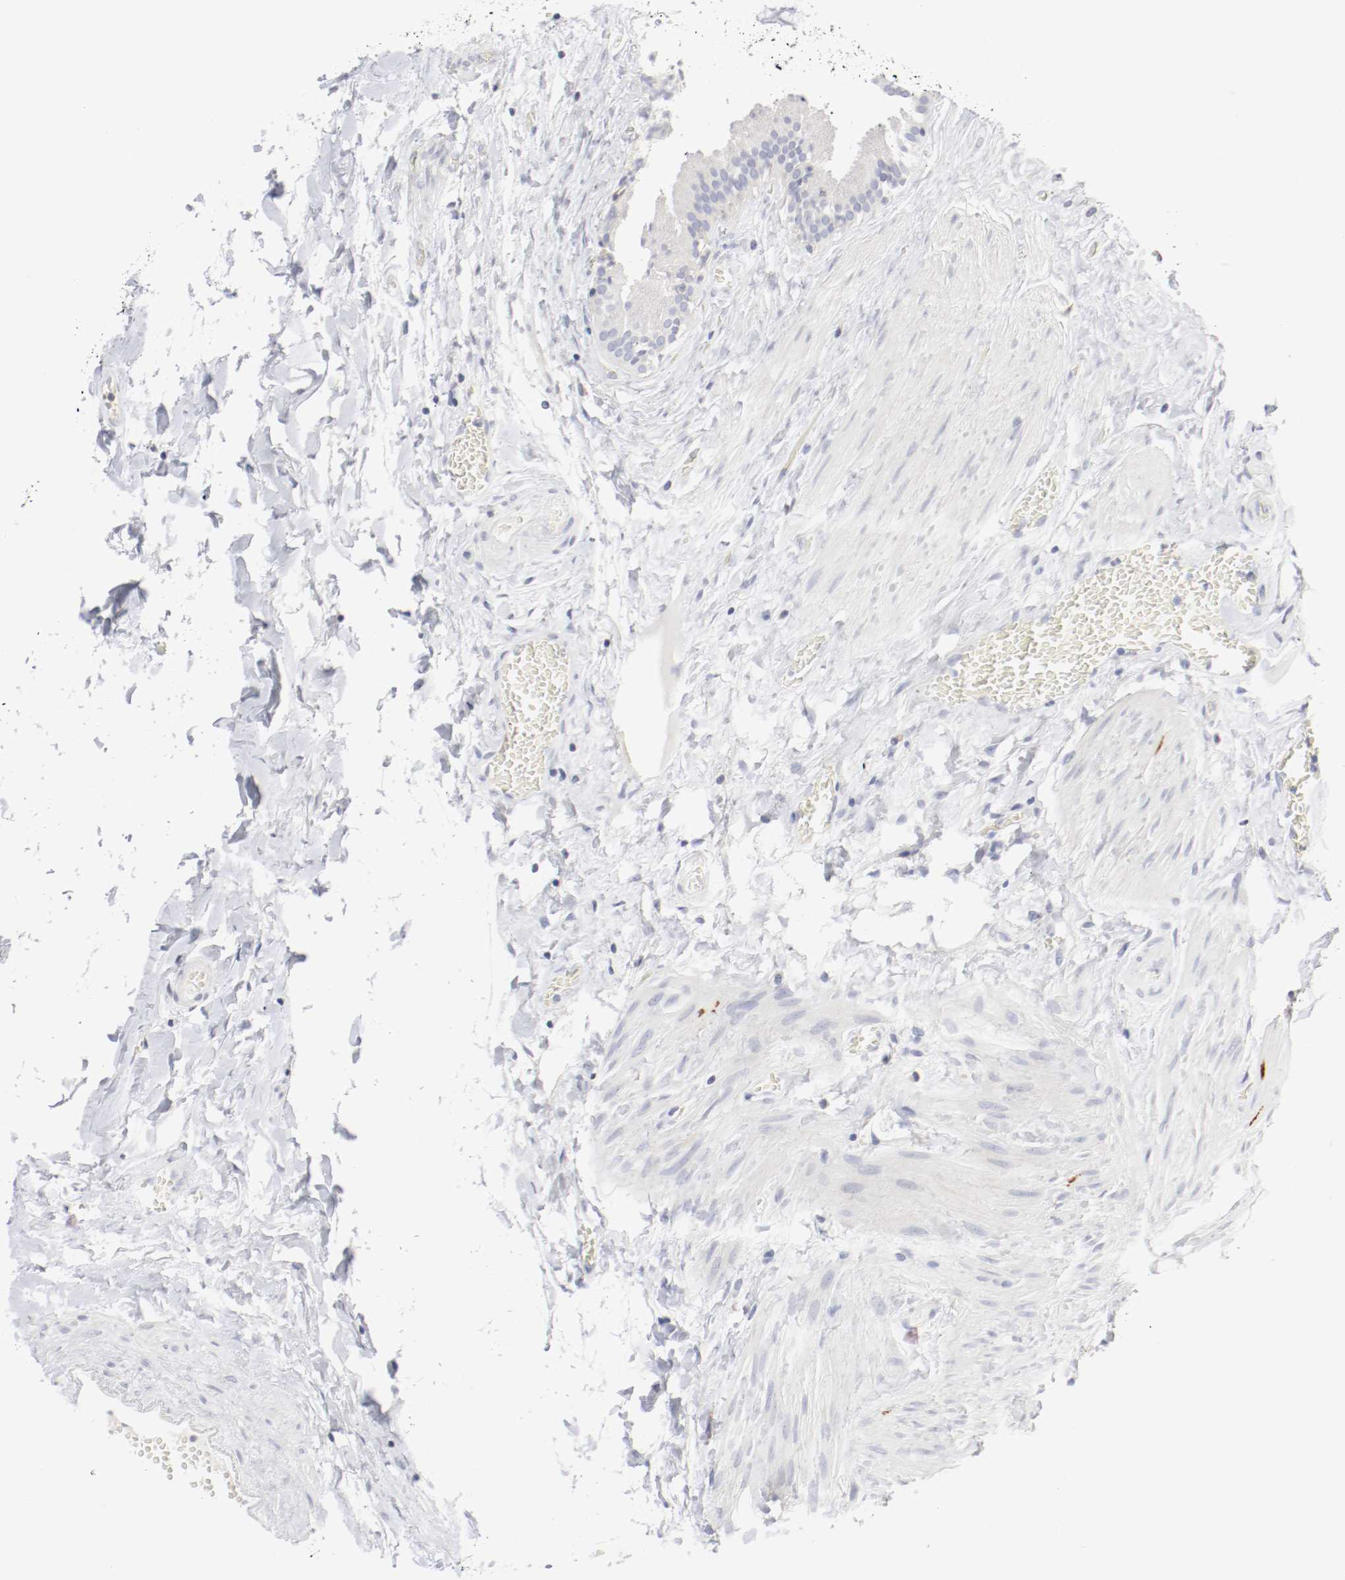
{"staining": {"intensity": "negative", "quantity": "none", "location": "none"}, "tissue": "gallbladder", "cell_type": "Glandular cells", "image_type": "normal", "snomed": [{"axis": "morphology", "description": "Normal tissue, NOS"}, {"axis": "topography", "description": "Gallbladder"}], "caption": "High magnification brightfield microscopy of normal gallbladder stained with DAB (3,3'-diaminobenzidine) (brown) and counterstained with hematoxylin (blue): glandular cells show no significant positivity. (Stains: DAB (3,3'-diaminobenzidine) immunohistochemistry with hematoxylin counter stain, Microscopy: brightfield microscopy at high magnification).", "gene": "ITGAX", "patient": {"sex": "female", "age": 63}}